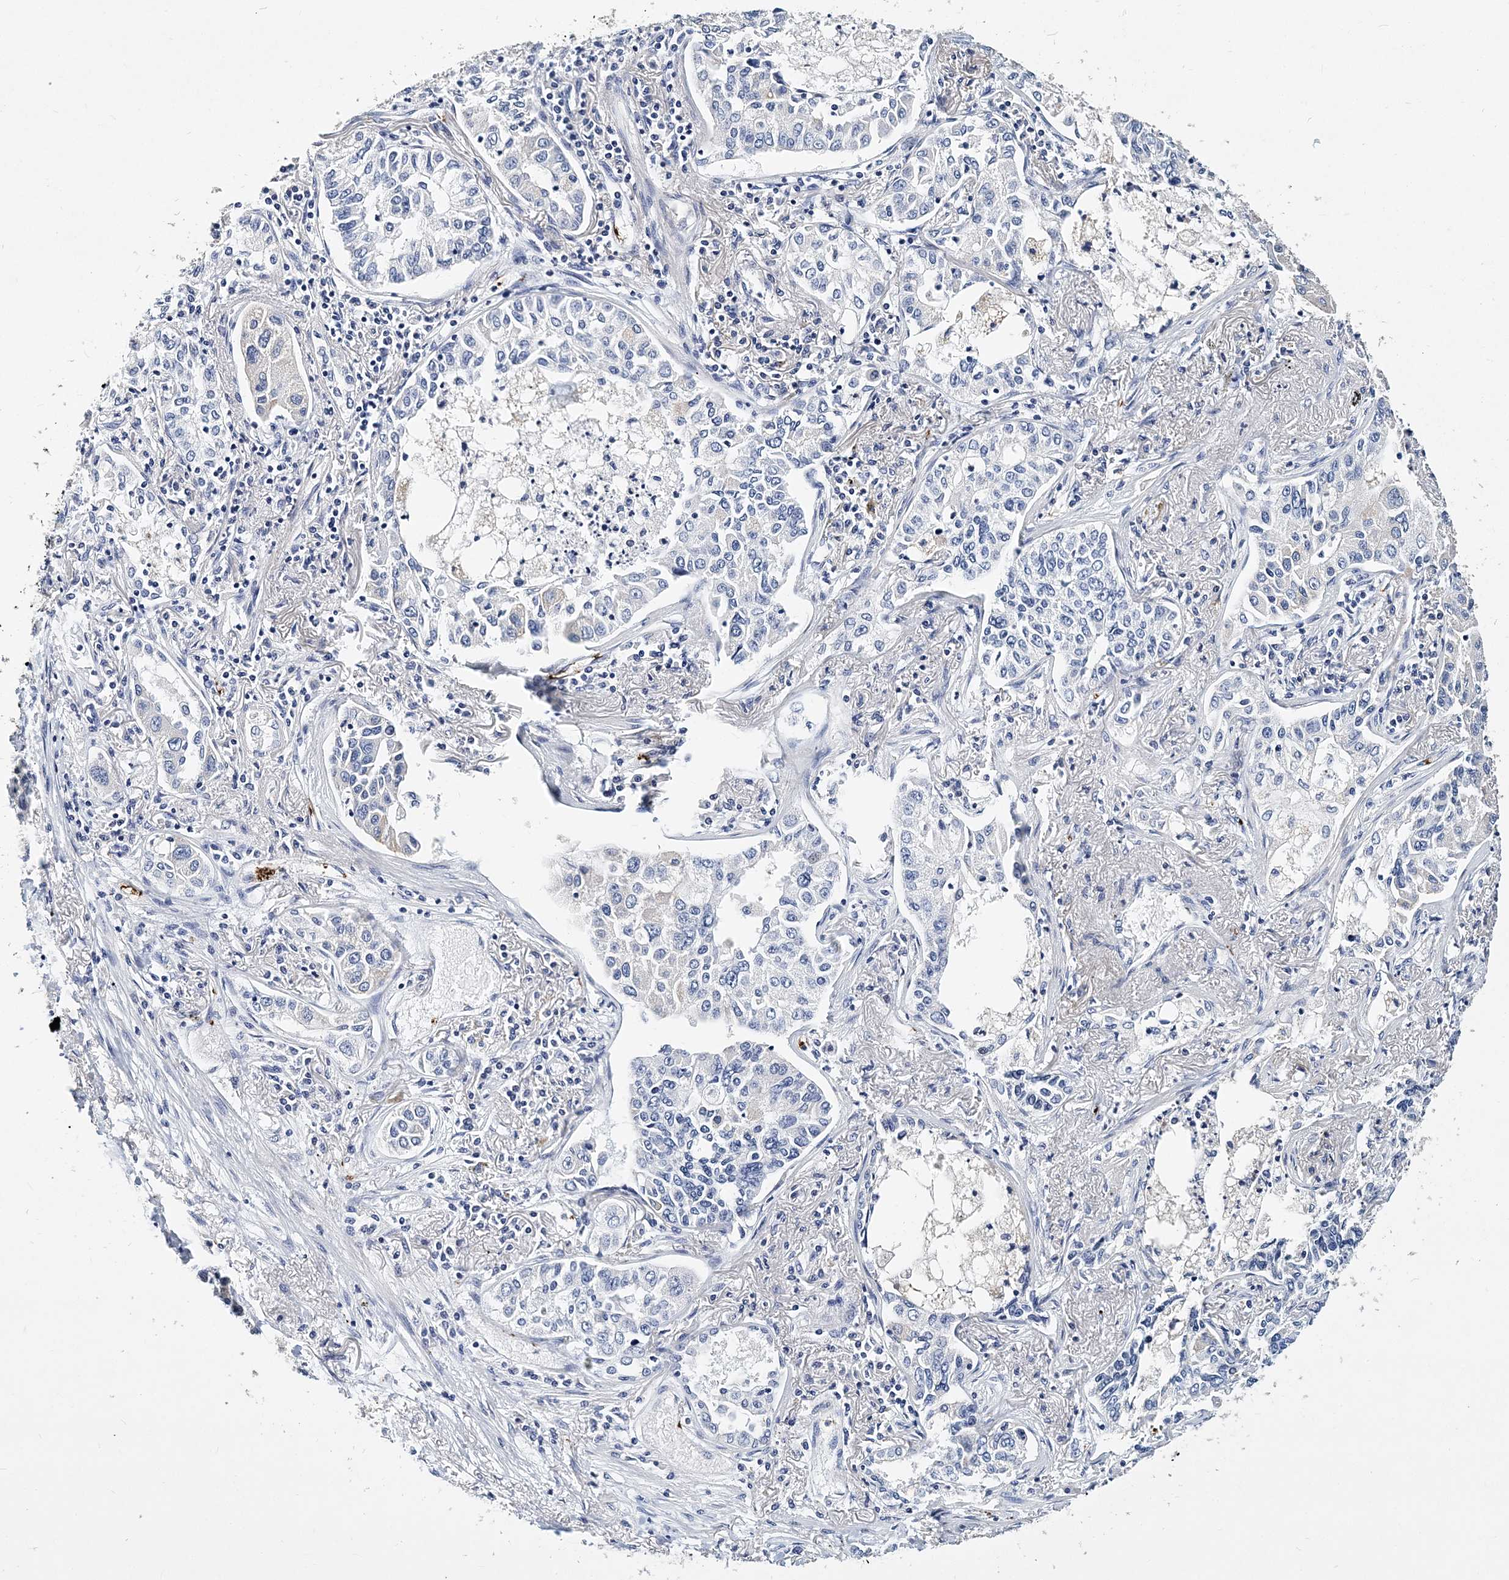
{"staining": {"intensity": "negative", "quantity": "none", "location": "none"}, "tissue": "lung cancer", "cell_type": "Tumor cells", "image_type": "cancer", "snomed": [{"axis": "morphology", "description": "Adenocarcinoma, NOS"}, {"axis": "topography", "description": "Lung"}], "caption": "Immunohistochemistry (IHC) of human lung cancer (adenocarcinoma) exhibits no positivity in tumor cells.", "gene": "ITGA2B", "patient": {"sex": "male", "age": 49}}